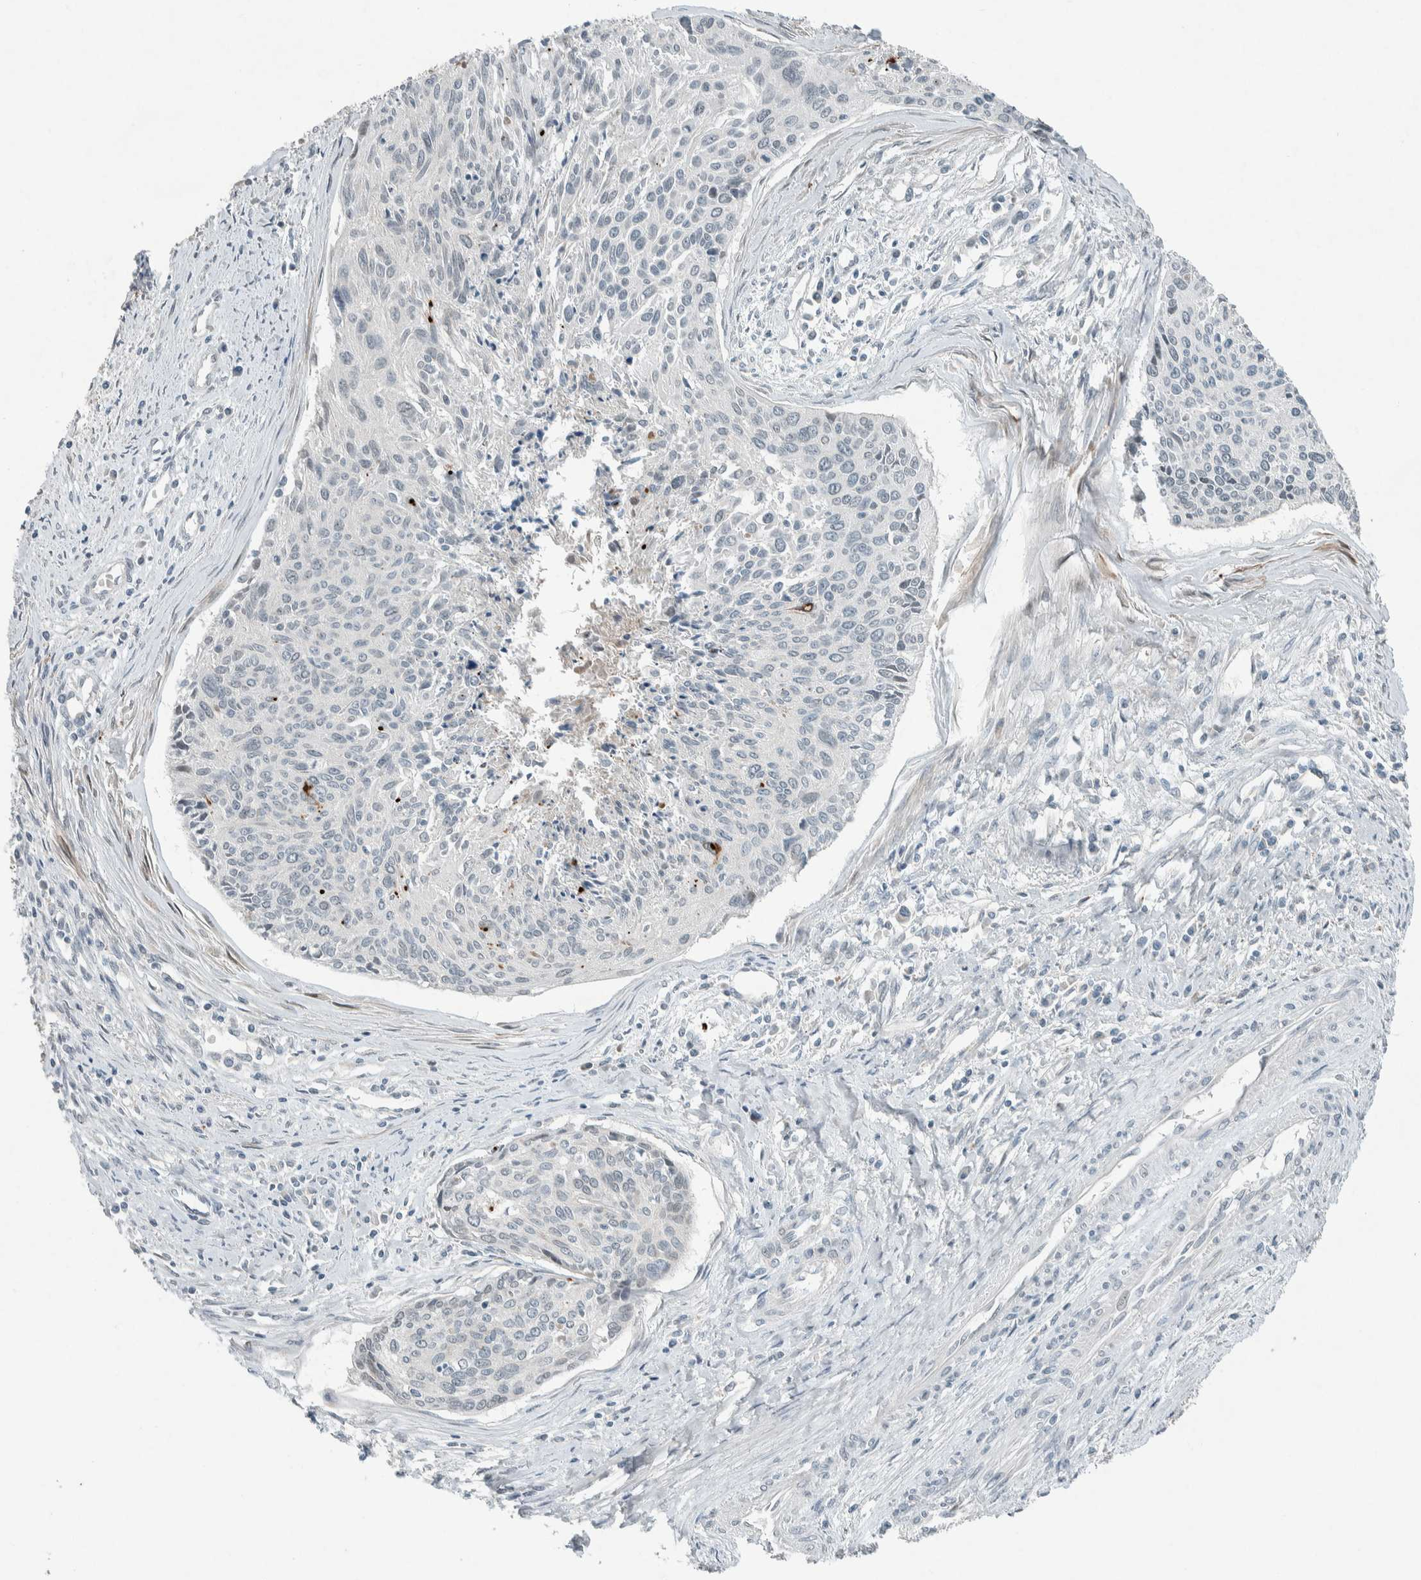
{"staining": {"intensity": "negative", "quantity": "none", "location": "none"}, "tissue": "cervical cancer", "cell_type": "Tumor cells", "image_type": "cancer", "snomed": [{"axis": "morphology", "description": "Squamous cell carcinoma, NOS"}, {"axis": "topography", "description": "Cervix"}], "caption": "Cervical squamous cell carcinoma was stained to show a protein in brown. There is no significant positivity in tumor cells. (DAB immunohistochemistry (IHC), high magnification).", "gene": "CERCAM", "patient": {"sex": "female", "age": 55}}